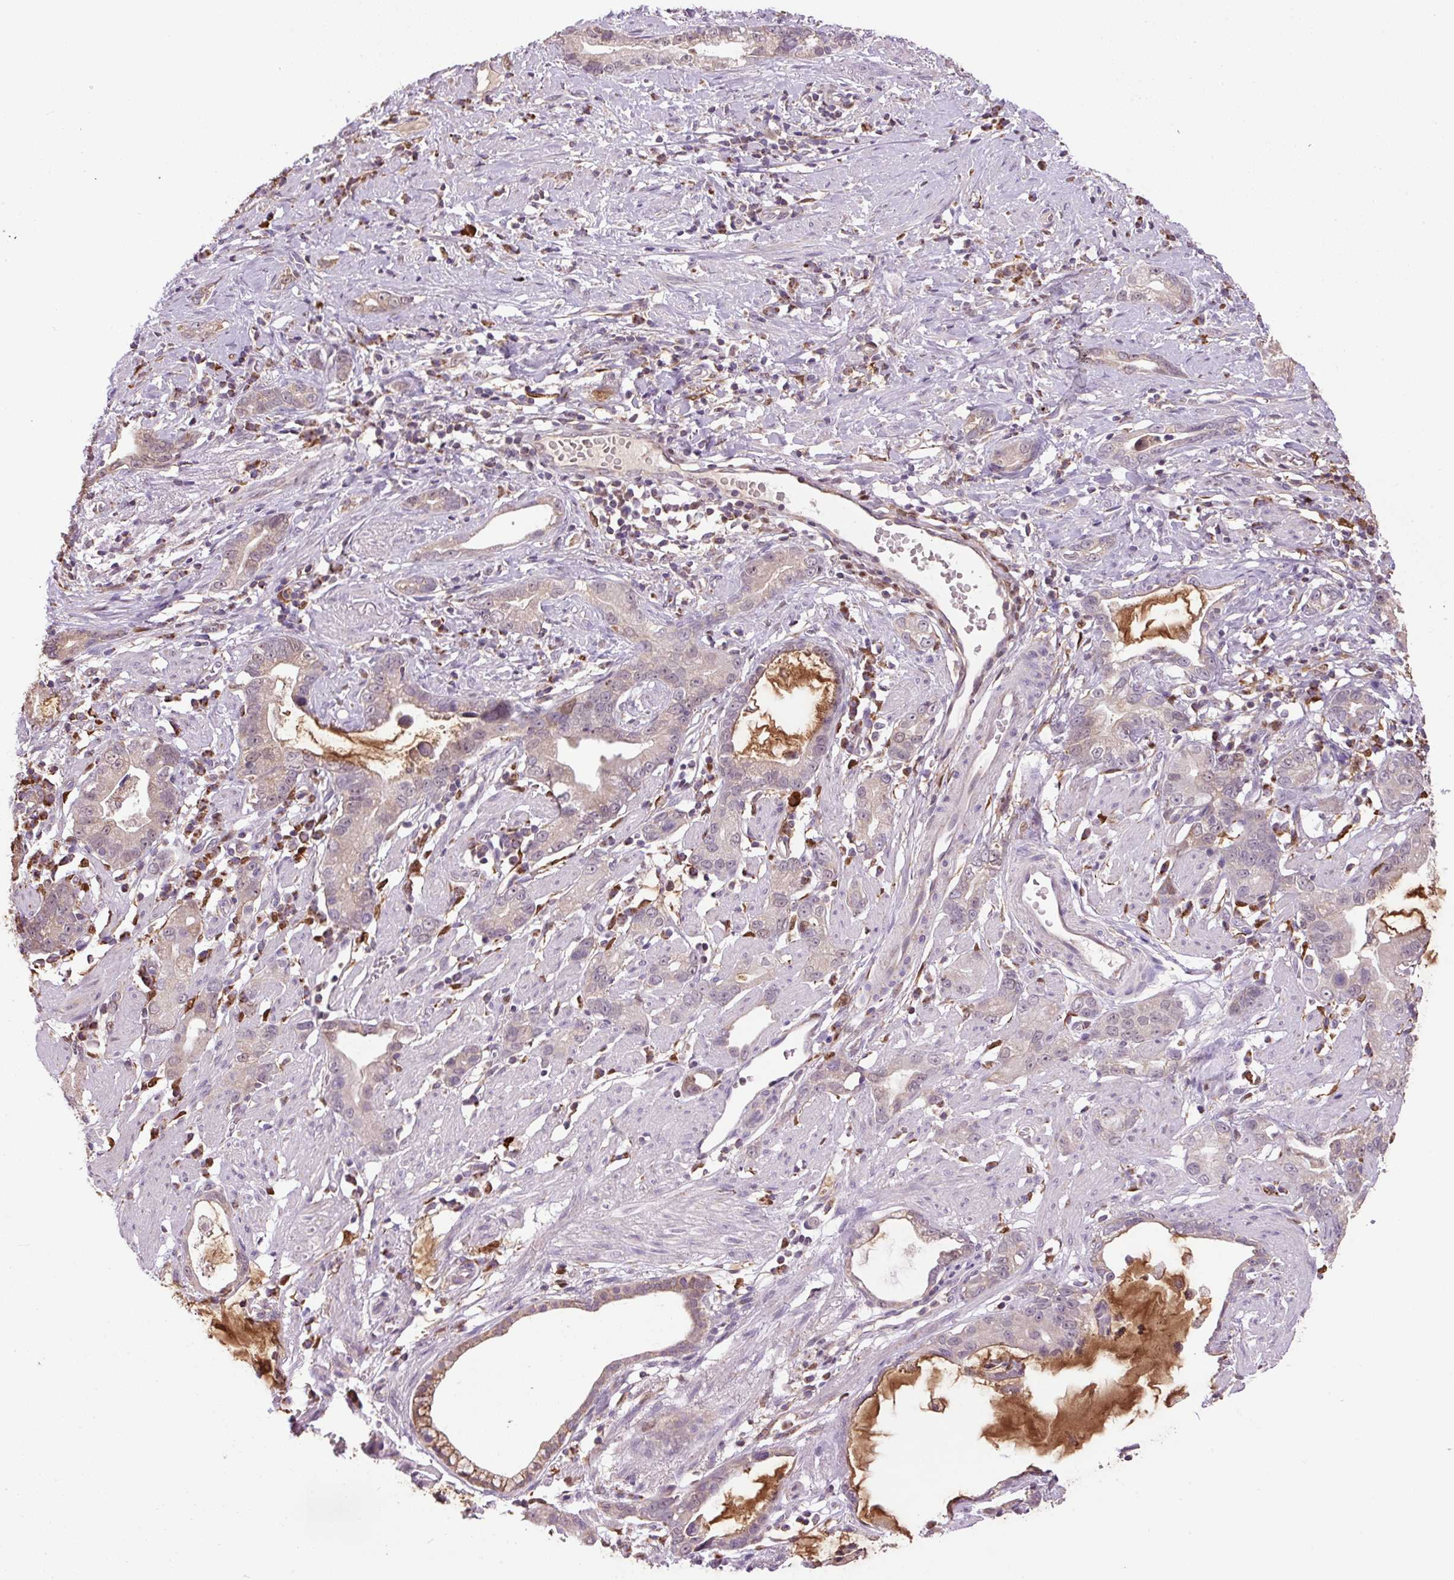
{"staining": {"intensity": "weak", "quantity": ">75%", "location": "cytoplasmic/membranous,nuclear"}, "tissue": "stomach cancer", "cell_type": "Tumor cells", "image_type": "cancer", "snomed": [{"axis": "morphology", "description": "Adenocarcinoma, NOS"}, {"axis": "topography", "description": "Stomach"}], "caption": "A brown stain labels weak cytoplasmic/membranous and nuclear positivity of a protein in adenocarcinoma (stomach) tumor cells. (brown staining indicates protein expression, while blue staining denotes nuclei).", "gene": "SGF29", "patient": {"sex": "male", "age": 55}}